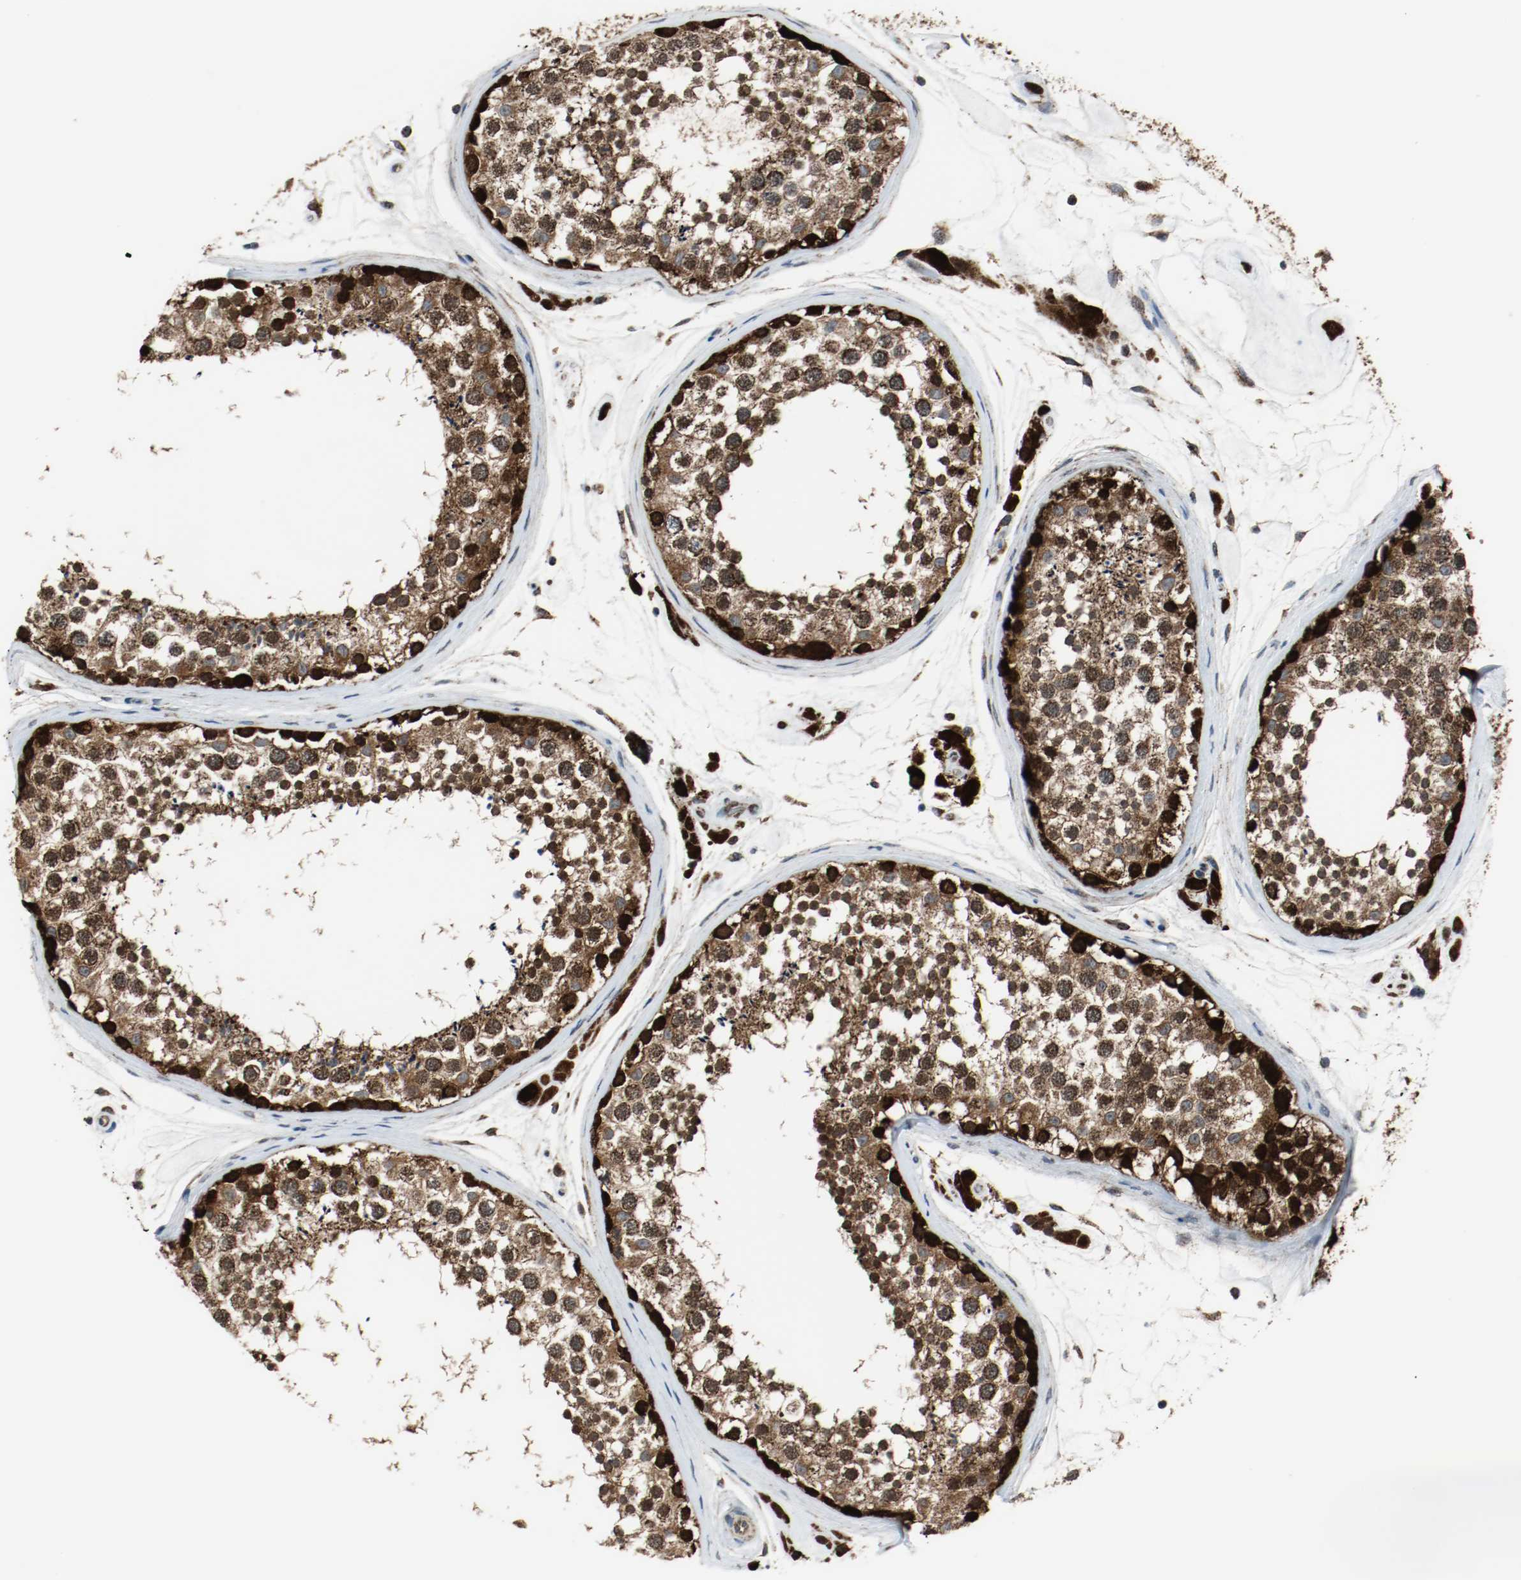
{"staining": {"intensity": "strong", "quantity": ">75%", "location": "cytoplasmic/membranous,nuclear"}, "tissue": "testis", "cell_type": "Cells in seminiferous ducts", "image_type": "normal", "snomed": [{"axis": "morphology", "description": "Normal tissue, NOS"}, {"axis": "topography", "description": "Testis"}], "caption": "Cells in seminiferous ducts reveal high levels of strong cytoplasmic/membranous,nuclear expression in approximately >75% of cells in benign human testis. (Brightfield microscopy of DAB IHC at high magnification).", "gene": "TXNRD1", "patient": {"sex": "male", "age": 46}}